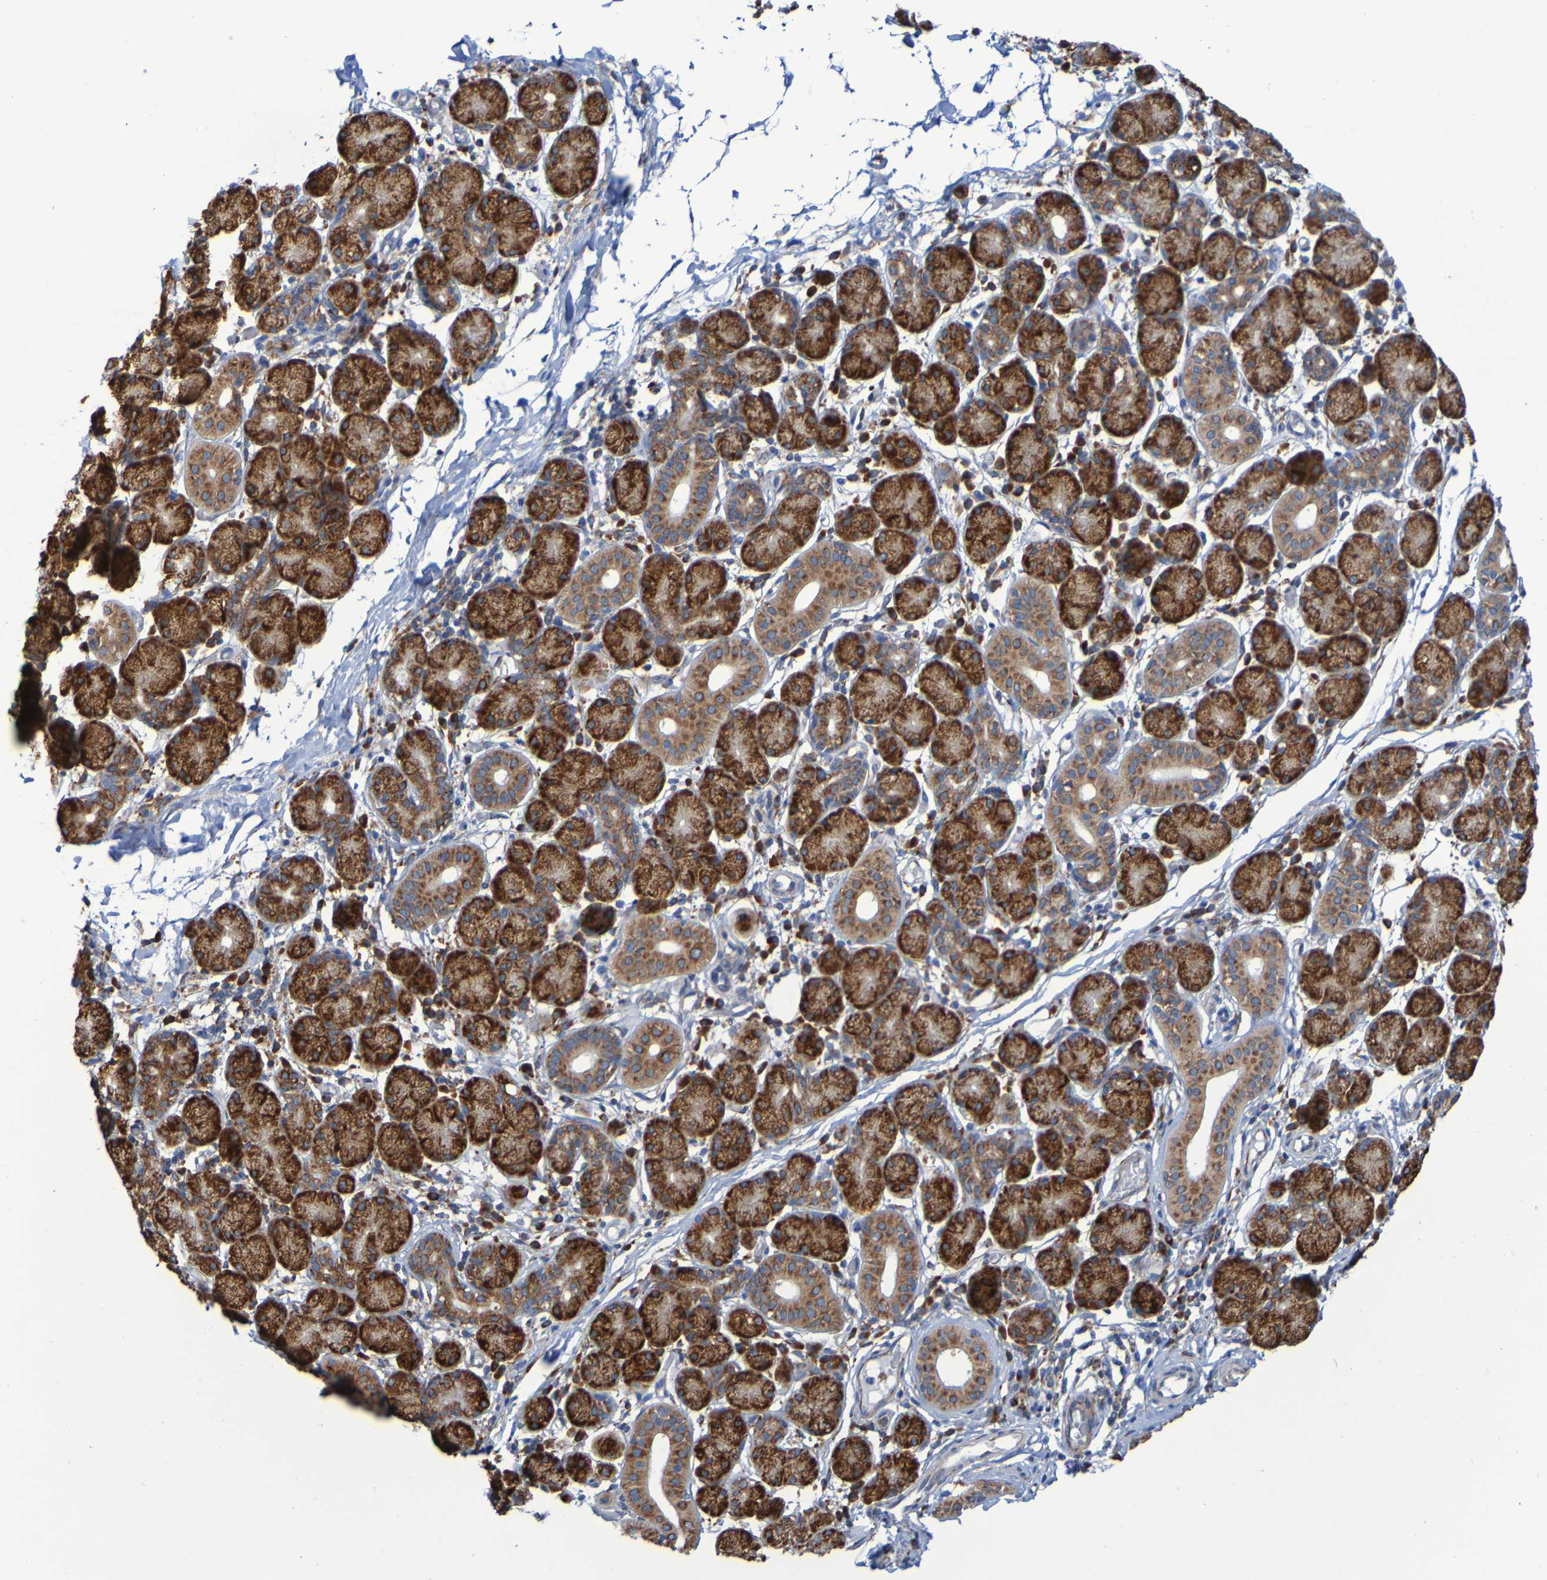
{"staining": {"intensity": "strong", "quantity": ">75%", "location": "cytoplasmic/membranous"}, "tissue": "salivary gland", "cell_type": "Glandular cells", "image_type": "normal", "snomed": [{"axis": "morphology", "description": "Normal tissue, NOS"}, {"axis": "topography", "description": "Salivary gland"}], "caption": "Salivary gland stained with DAB immunohistochemistry exhibits high levels of strong cytoplasmic/membranous staining in about >75% of glandular cells. Nuclei are stained in blue.", "gene": "FKBP3", "patient": {"sex": "female", "age": 24}}